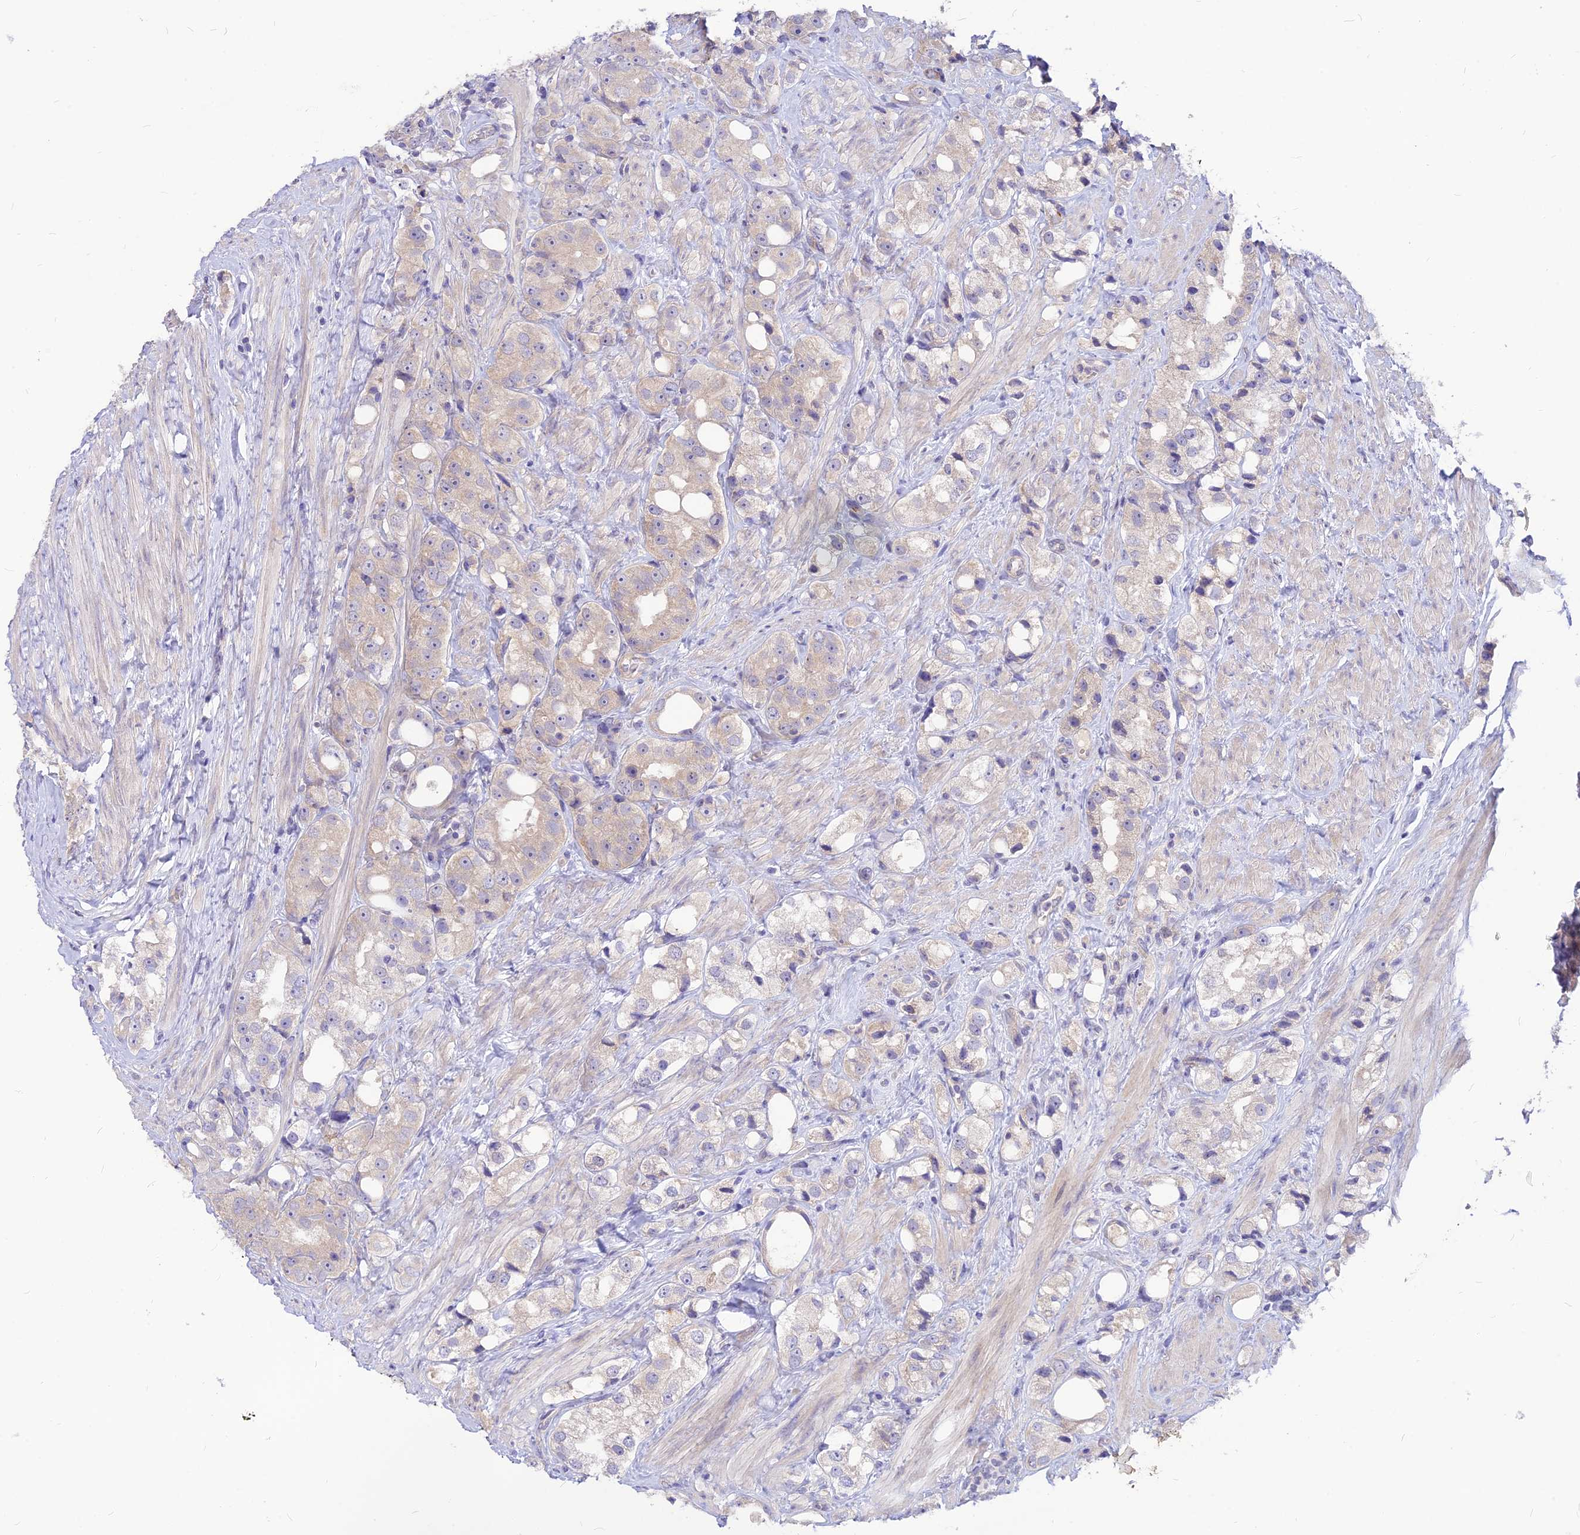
{"staining": {"intensity": "weak", "quantity": "25%-75%", "location": "cytoplasmic/membranous"}, "tissue": "prostate cancer", "cell_type": "Tumor cells", "image_type": "cancer", "snomed": [{"axis": "morphology", "description": "Adenocarcinoma, NOS"}, {"axis": "topography", "description": "Prostate"}], "caption": "An image showing weak cytoplasmic/membranous staining in approximately 25%-75% of tumor cells in adenocarcinoma (prostate), as visualized by brown immunohistochemical staining.", "gene": "CZIB", "patient": {"sex": "male", "age": 79}}